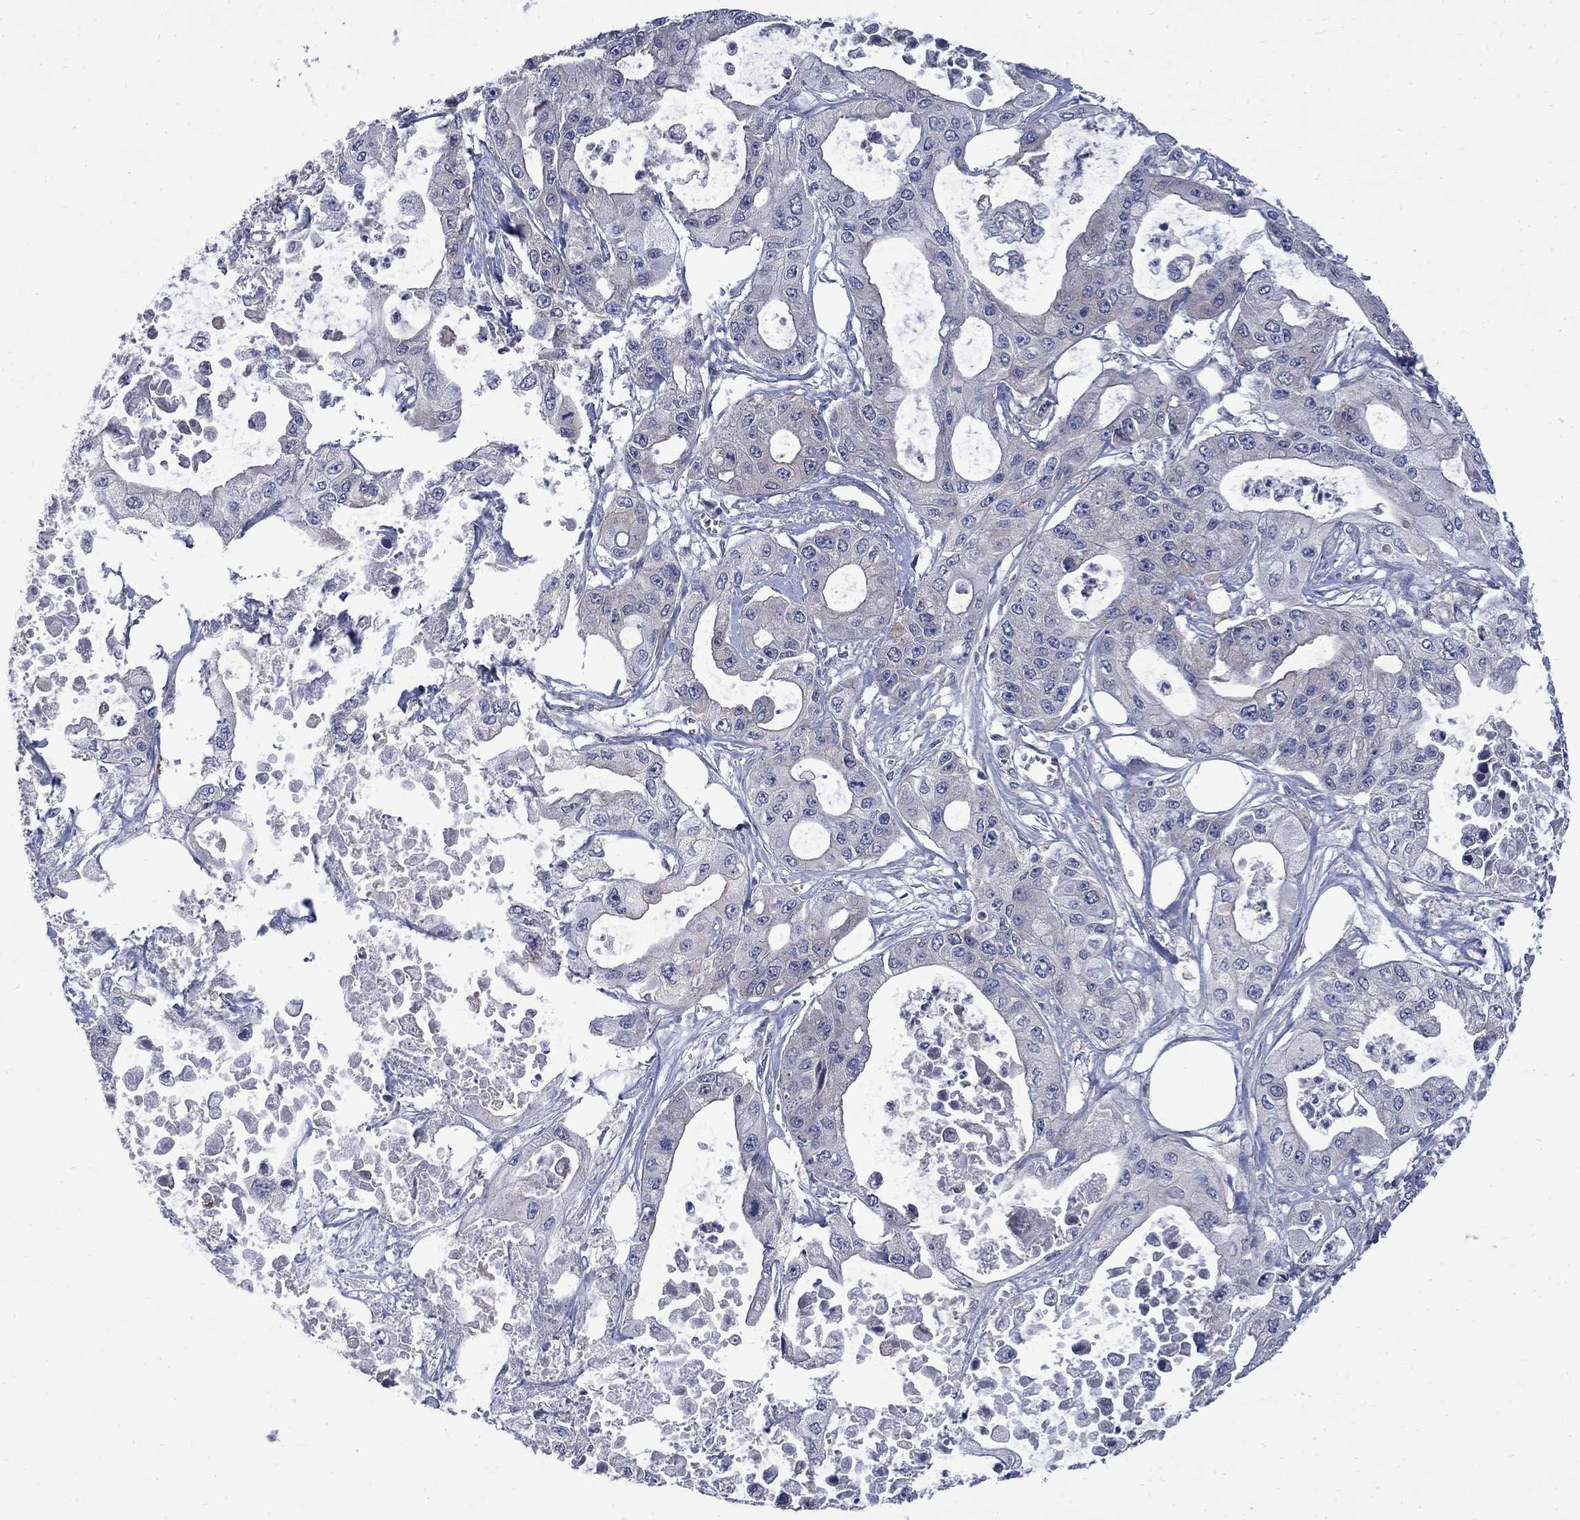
{"staining": {"intensity": "negative", "quantity": "none", "location": "none"}, "tissue": "pancreatic cancer", "cell_type": "Tumor cells", "image_type": "cancer", "snomed": [{"axis": "morphology", "description": "Adenocarcinoma, NOS"}, {"axis": "topography", "description": "Pancreas"}], "caption": "Pancreatic cancer (adenocarcinoma) was stained to show a protein in brown. There is no significant staining in tumor cells.", "gene": "HSPA12A", "patient": {"sex": "male", "age": 70}}